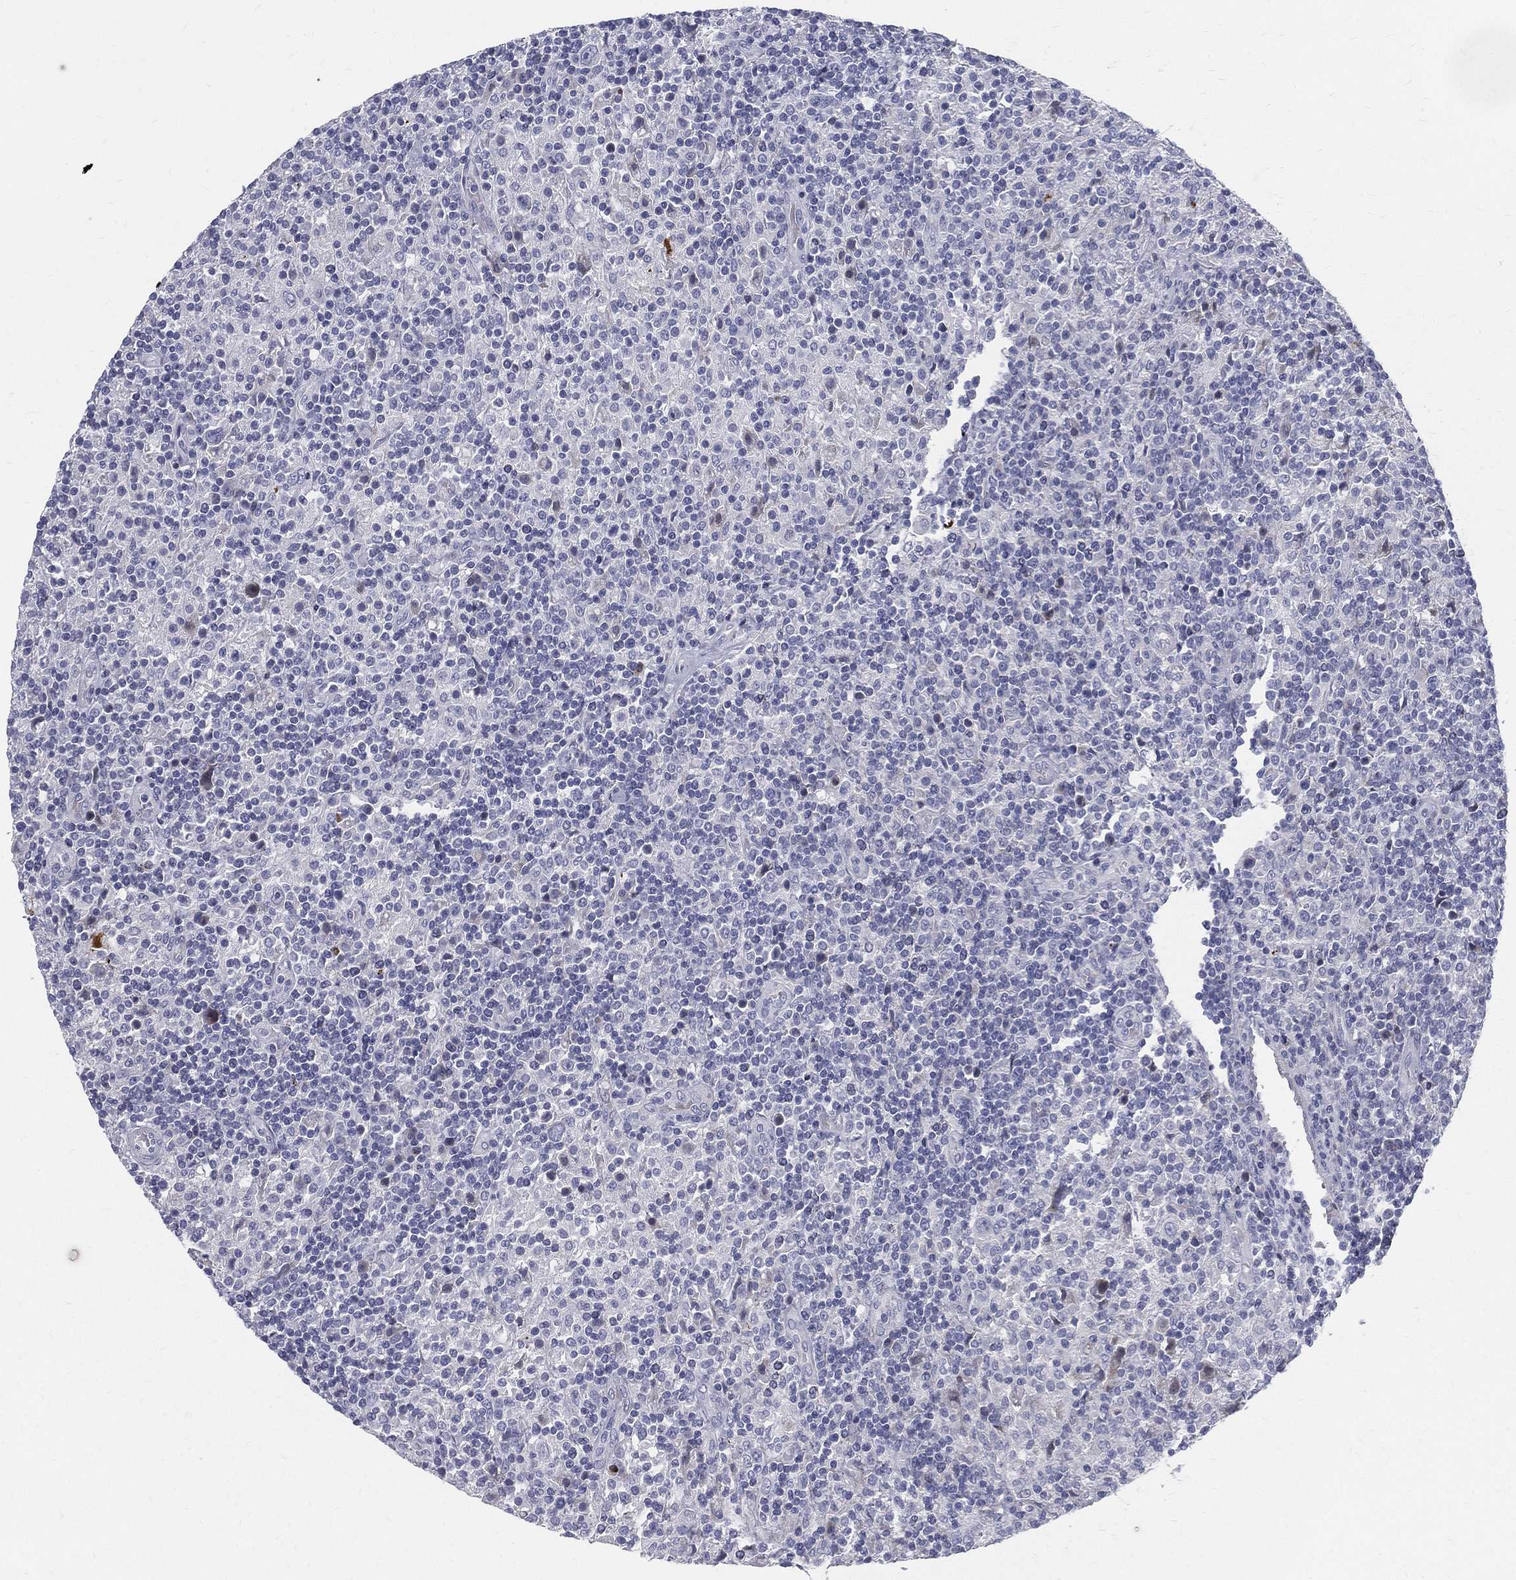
{"staining": {"intensity": "negative", "quantity": "none", "location": "none"}, "tissue": "lymphoma", "cell_type": "Tumor cells", "image_type": "cancer", "snomed": [{"axis": "morphology", "description": "Hodgkin's disease, NOS"}, {"axis": "topography", "description": "Lymph node"}], "caption": "Protein analysis of Hodgkin's disease exhibits no significant expression in tumor cells.", "gene": "SPPL2C", "patient": {"sex": "male", "age": 70}}